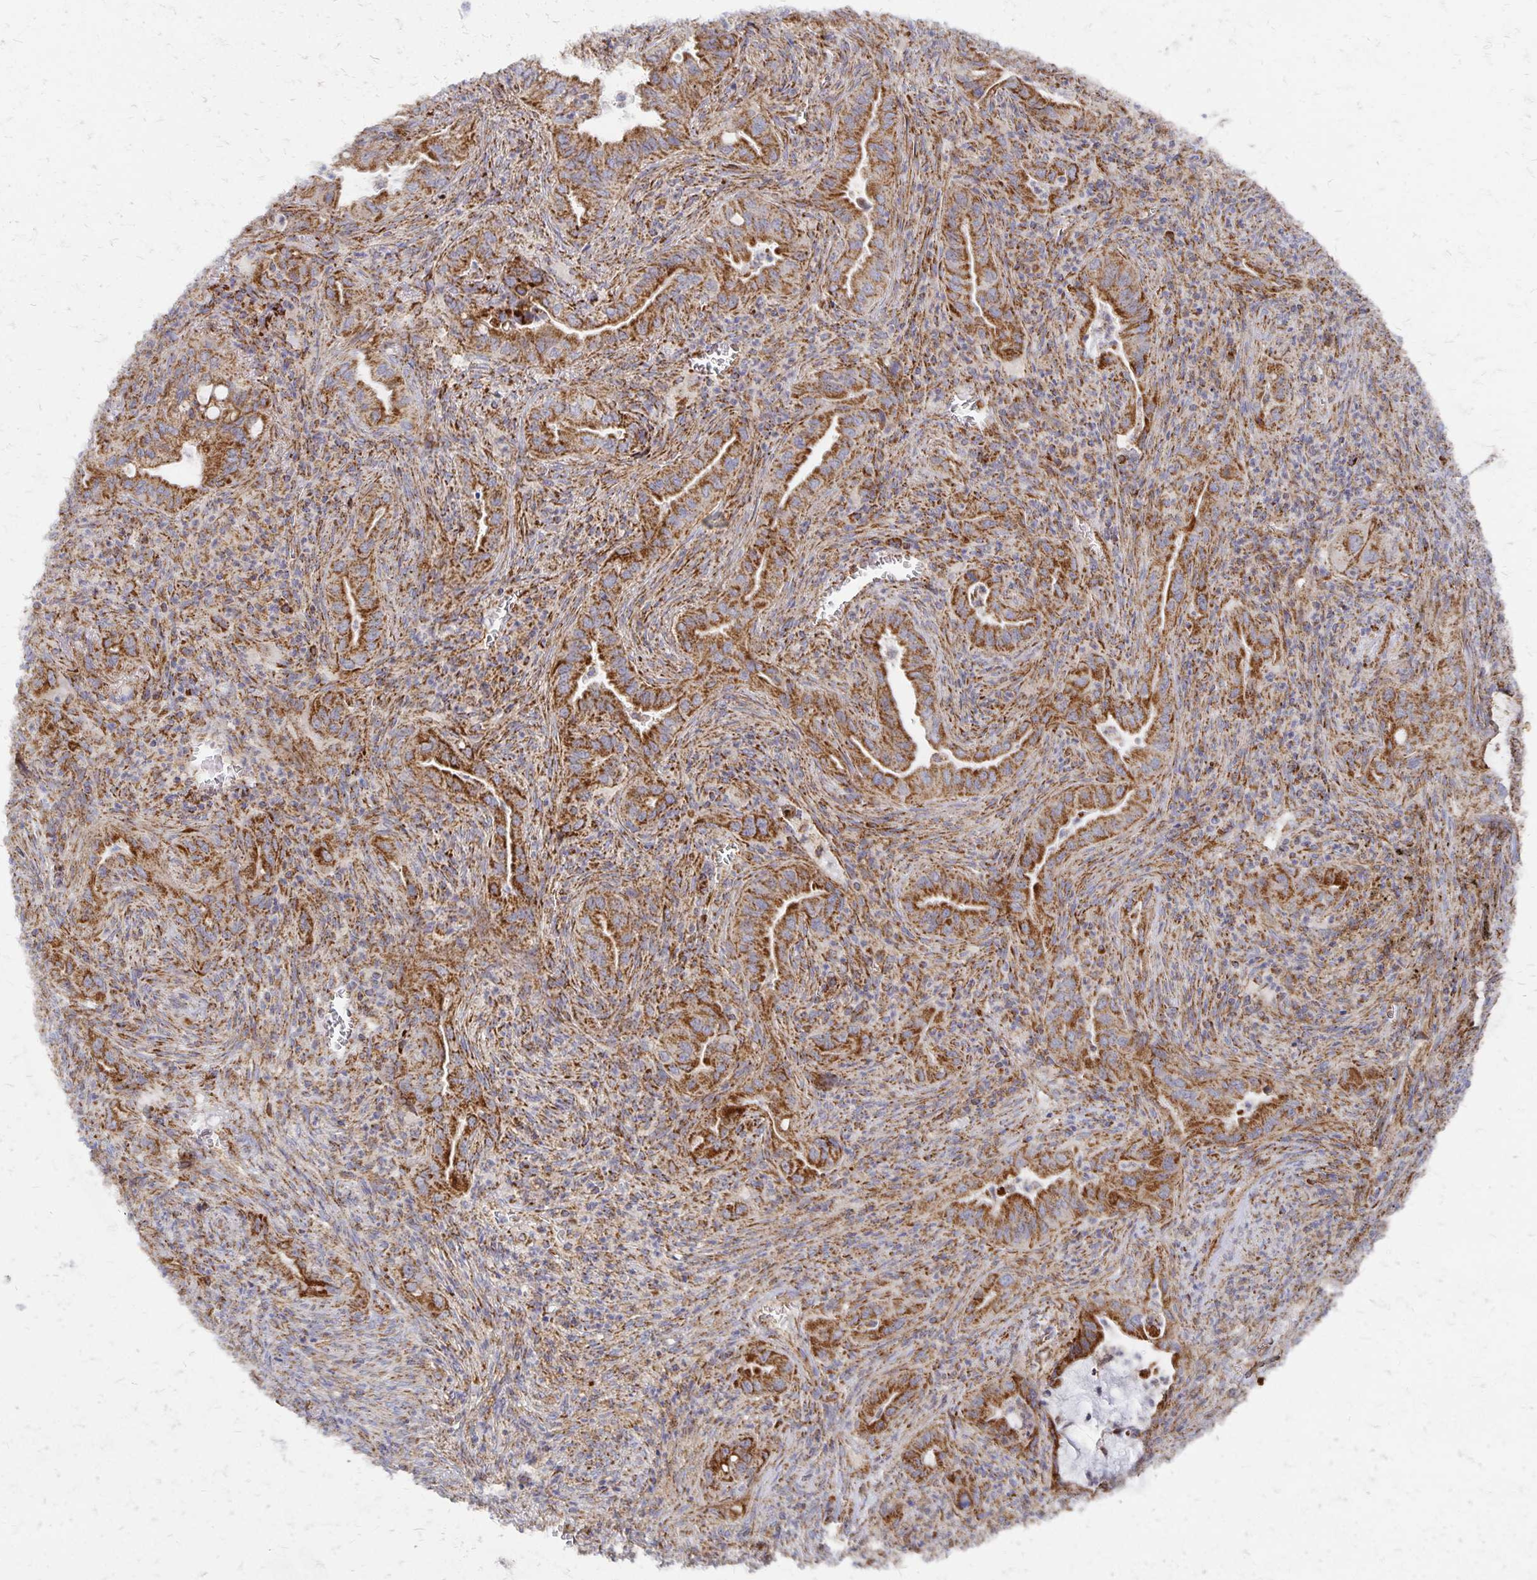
{"staining": {"intensity": "strong", "quantity": ">75%", "location": "cytoplasmic/membranous"}, "tissue": "lung cancer", "cell_type": "Tumor cells", "image_type": "cancer", "snomed": [{"axis": "morphology", "description": "Adenocarcinoma, NOS"}, {"axis": "topography", "description": "Lung"}], "caption": "Immunohistochemistry (IHC) micrograph of neoplastic tissue: lung cancer stained using IHC demonstrates high levels of strong protein expression localized specifically in the cytoplasmic/membranous of tumor cells, appearing as a cytoplasmic/membranous brown color.", "gene": "STOML2", "patient": {"sex": "male", "age": 65}}